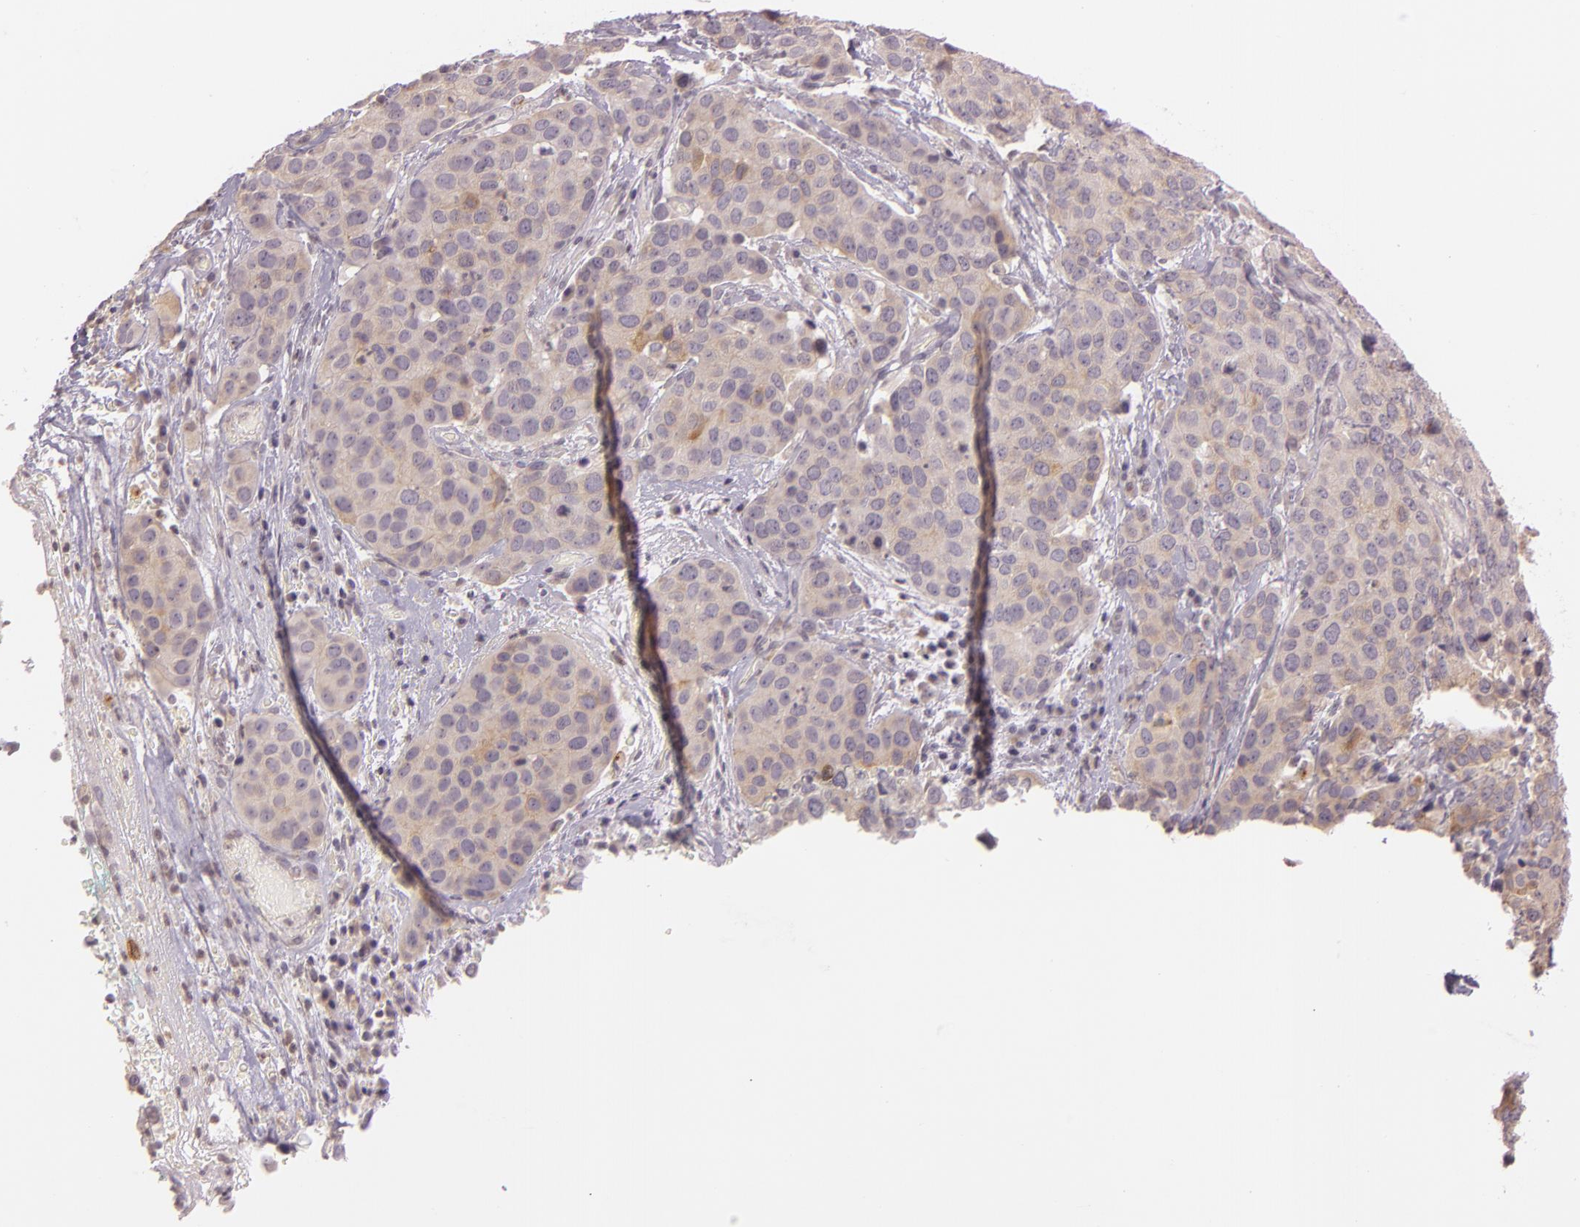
{"staining": {"intensity": "weak", "quantity": ">75%", "location": "cytoplasmic/membranous"}, "tissue": "cervical cancer", "cell_type": "Tumor cells", "image_type": "cancer", "snomed": [{"axis": "morphology", "description": "Squamous cell carcinoma, NOS"}, {"axis": "topography", "description": "Cervix"}], "caption": "The micrograph exhibits a brown stain indicating the presence of a protein in the cytoplasmic/membranous of tumor cells in cervical cancer (squamous cell carcinoma).", "gene": "LGMN", "patient": {"sex": "female", "age": 54}}